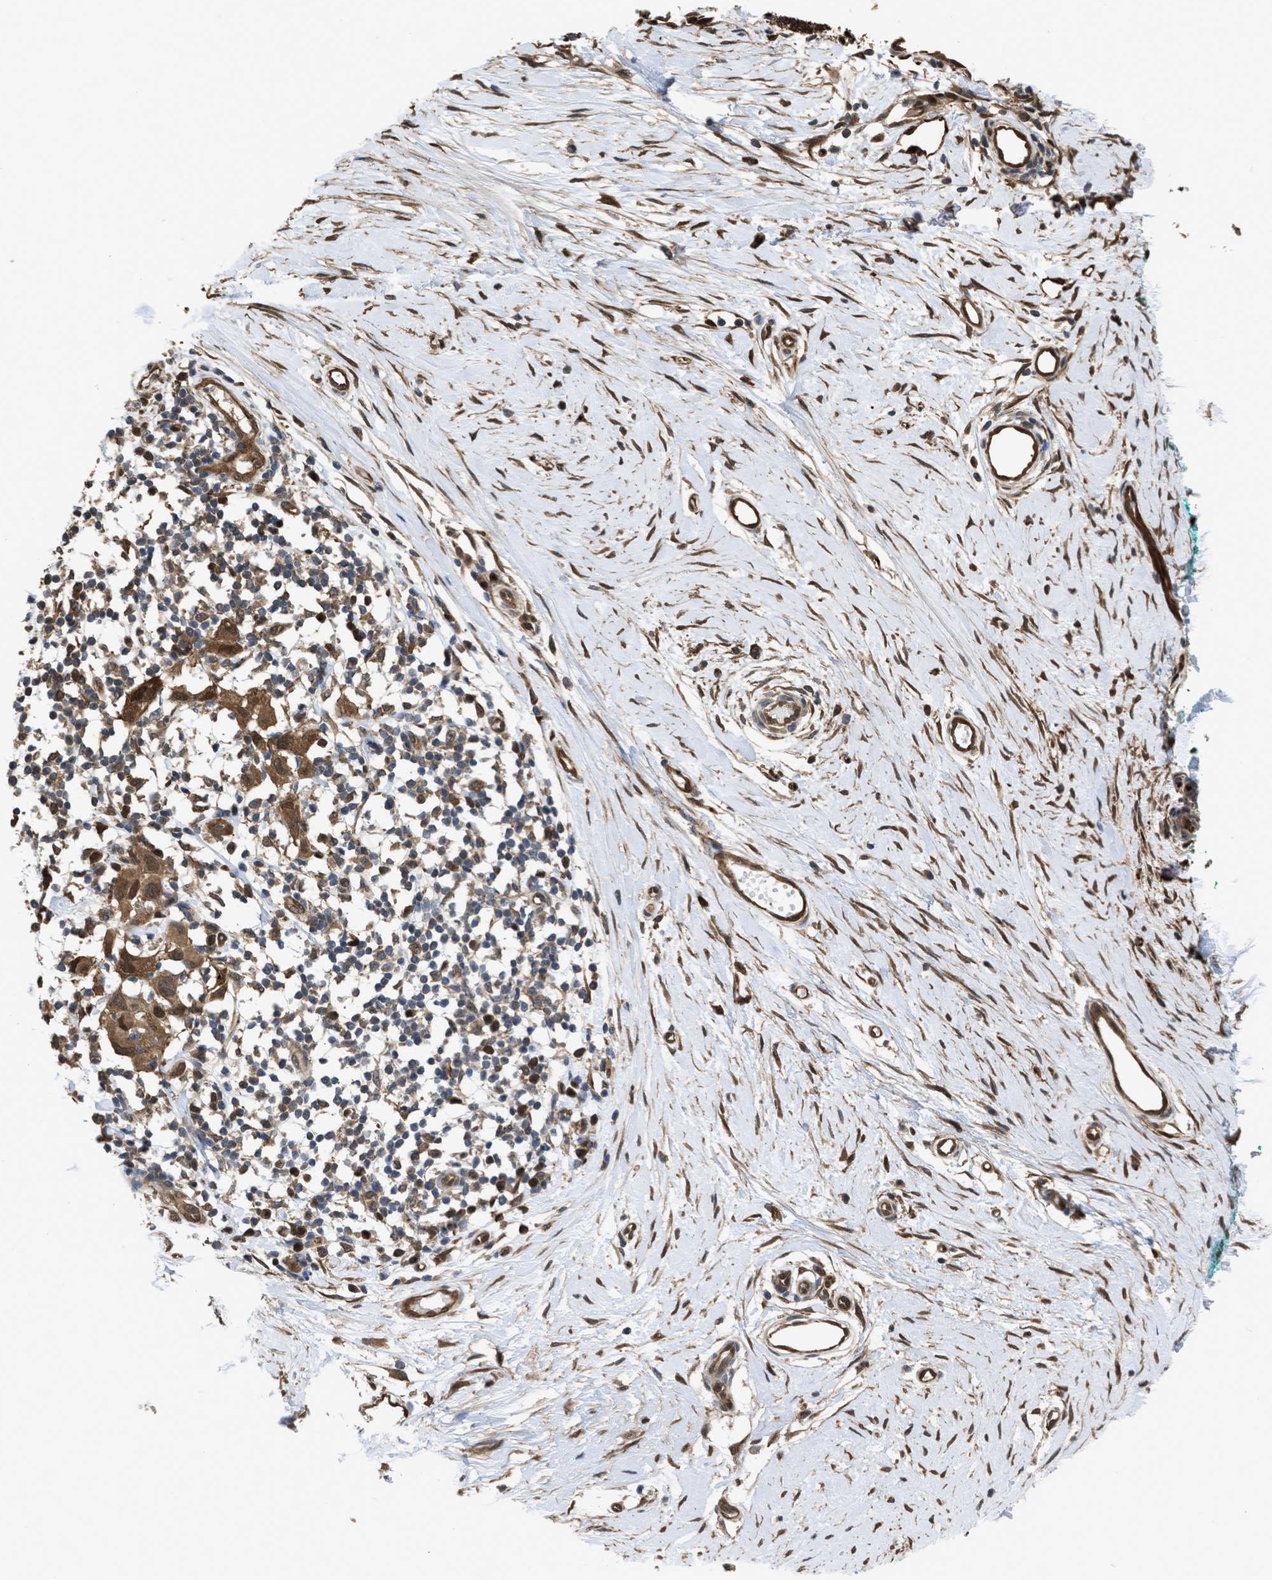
{"staining": {"intensity": "moderate", "quantity": ">75%", "location": "cytoplasmic/membranous"}, "tissue": "melanoma", "cell_type": "Tumor cells", "image_type": "cancer", "snomed": [{"axis": "morphology", "description": "Normal tissue, NOS"}, {"axis": "morphology", "description": "Malignant melanoma, NOS"}, {"axis": "topography", "description": "Skin"}], "caption": "An immunohistochemistry (IHC) photomicrograph of tumor tissue is shown. Protein staining in brown highlights moderate cytoplasmic/membranous positivity in melanoma within tumor cells.", "gene": "YWHAG", "patient": {"sex": "male", "age": 62}}